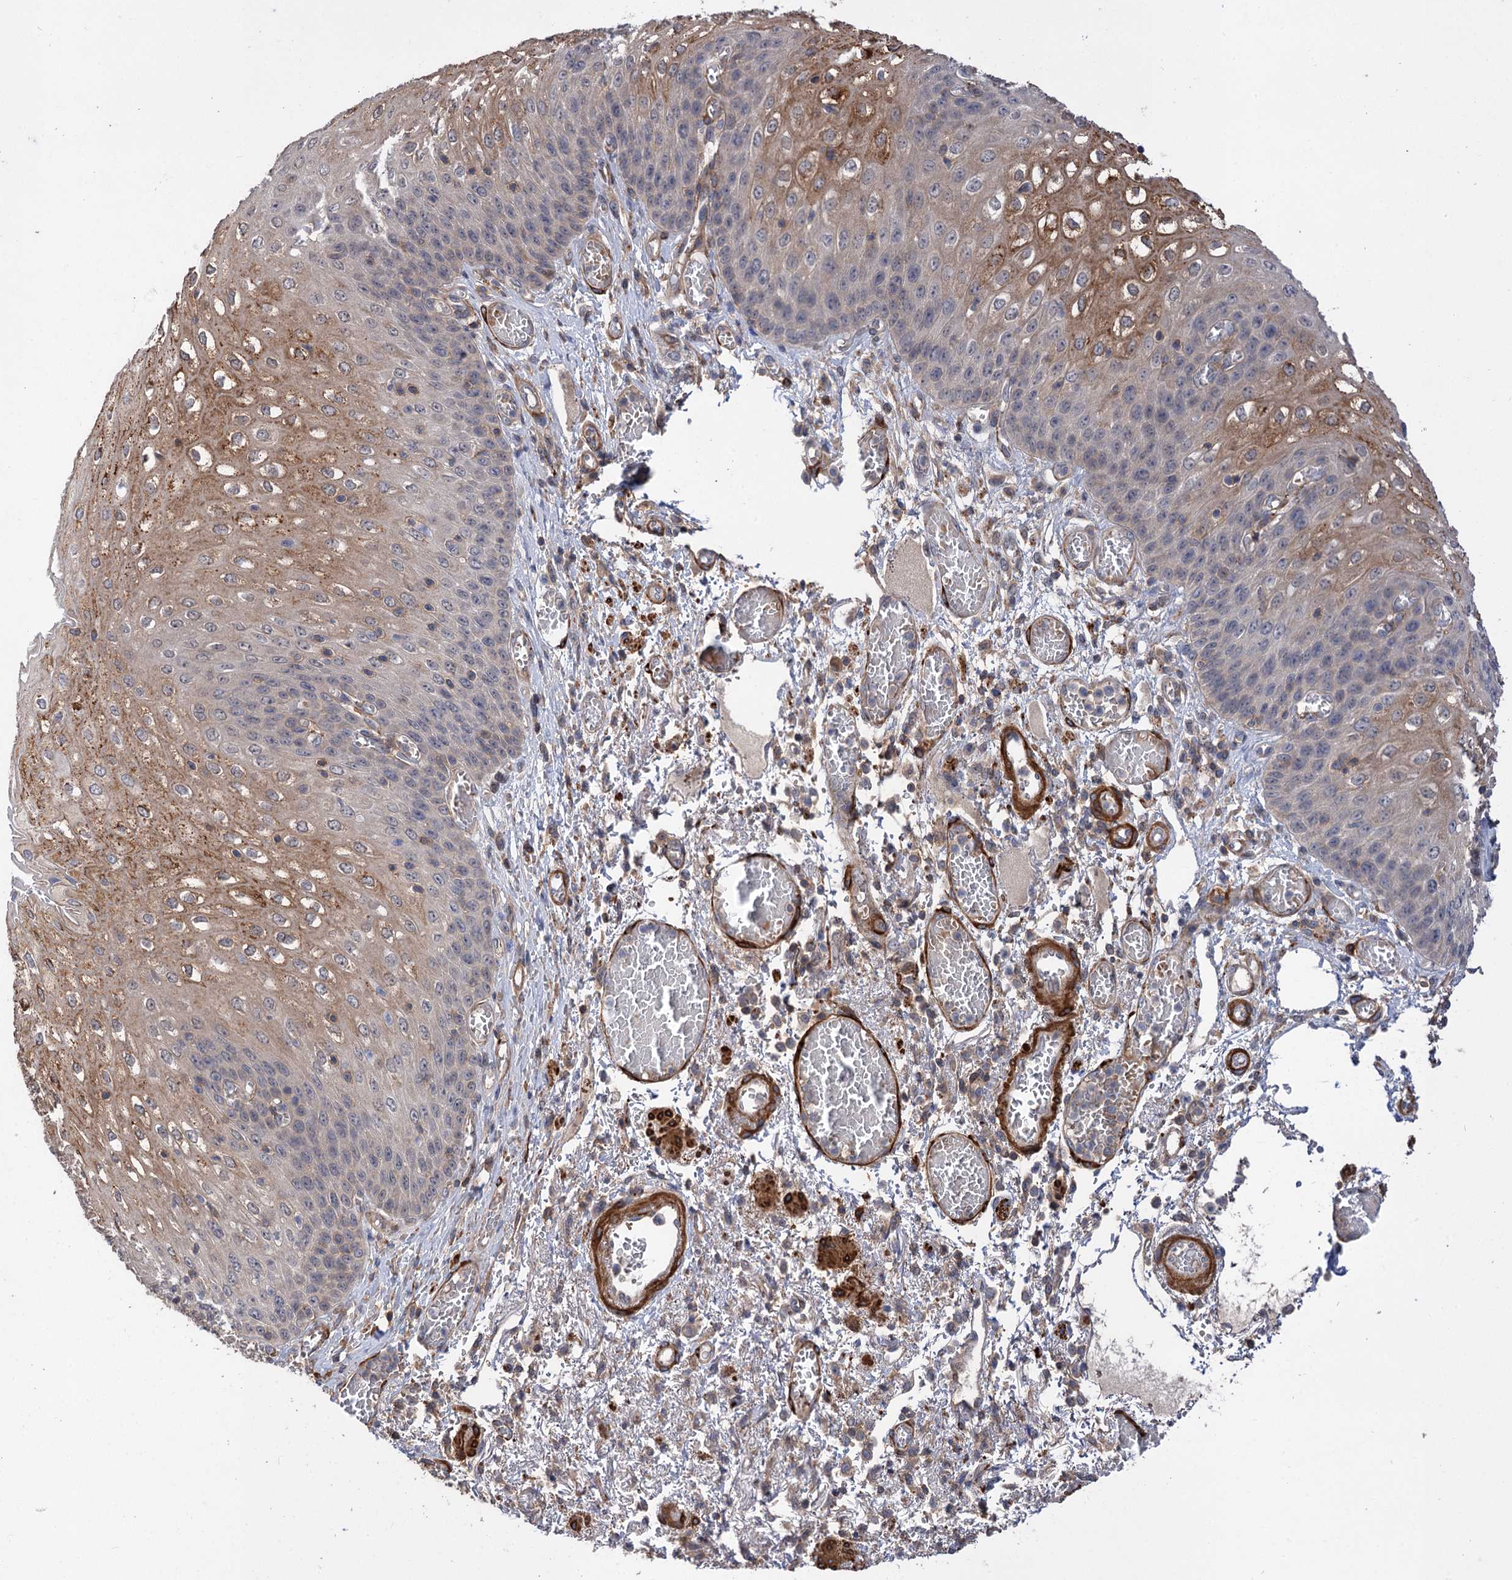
{"staining": {"intensity": "moderate", "quantity": "25%-75%", "location": "cytoplasmic/membranous"}, "tissue": "esophagus", "cell_type": "Squamous epithelial cells", "image_type": "normal", "snomed": [{"axis": "morphology", "description": "Normal tissue, NOS"}, {"axis": "topography", "description": "Esophagus"}], "caption": "IHC image of benign esophagus: esophagus stained using immunohistochemistry displays medium levels of moderate protein expression localized specifically in the cytoplasmic/membranous of squamous epithelial cells, appearing as a cytoplasmic/membranous brown color.", "gene": "FBXW8", "patient": {"sex": "male", "age": 81}}